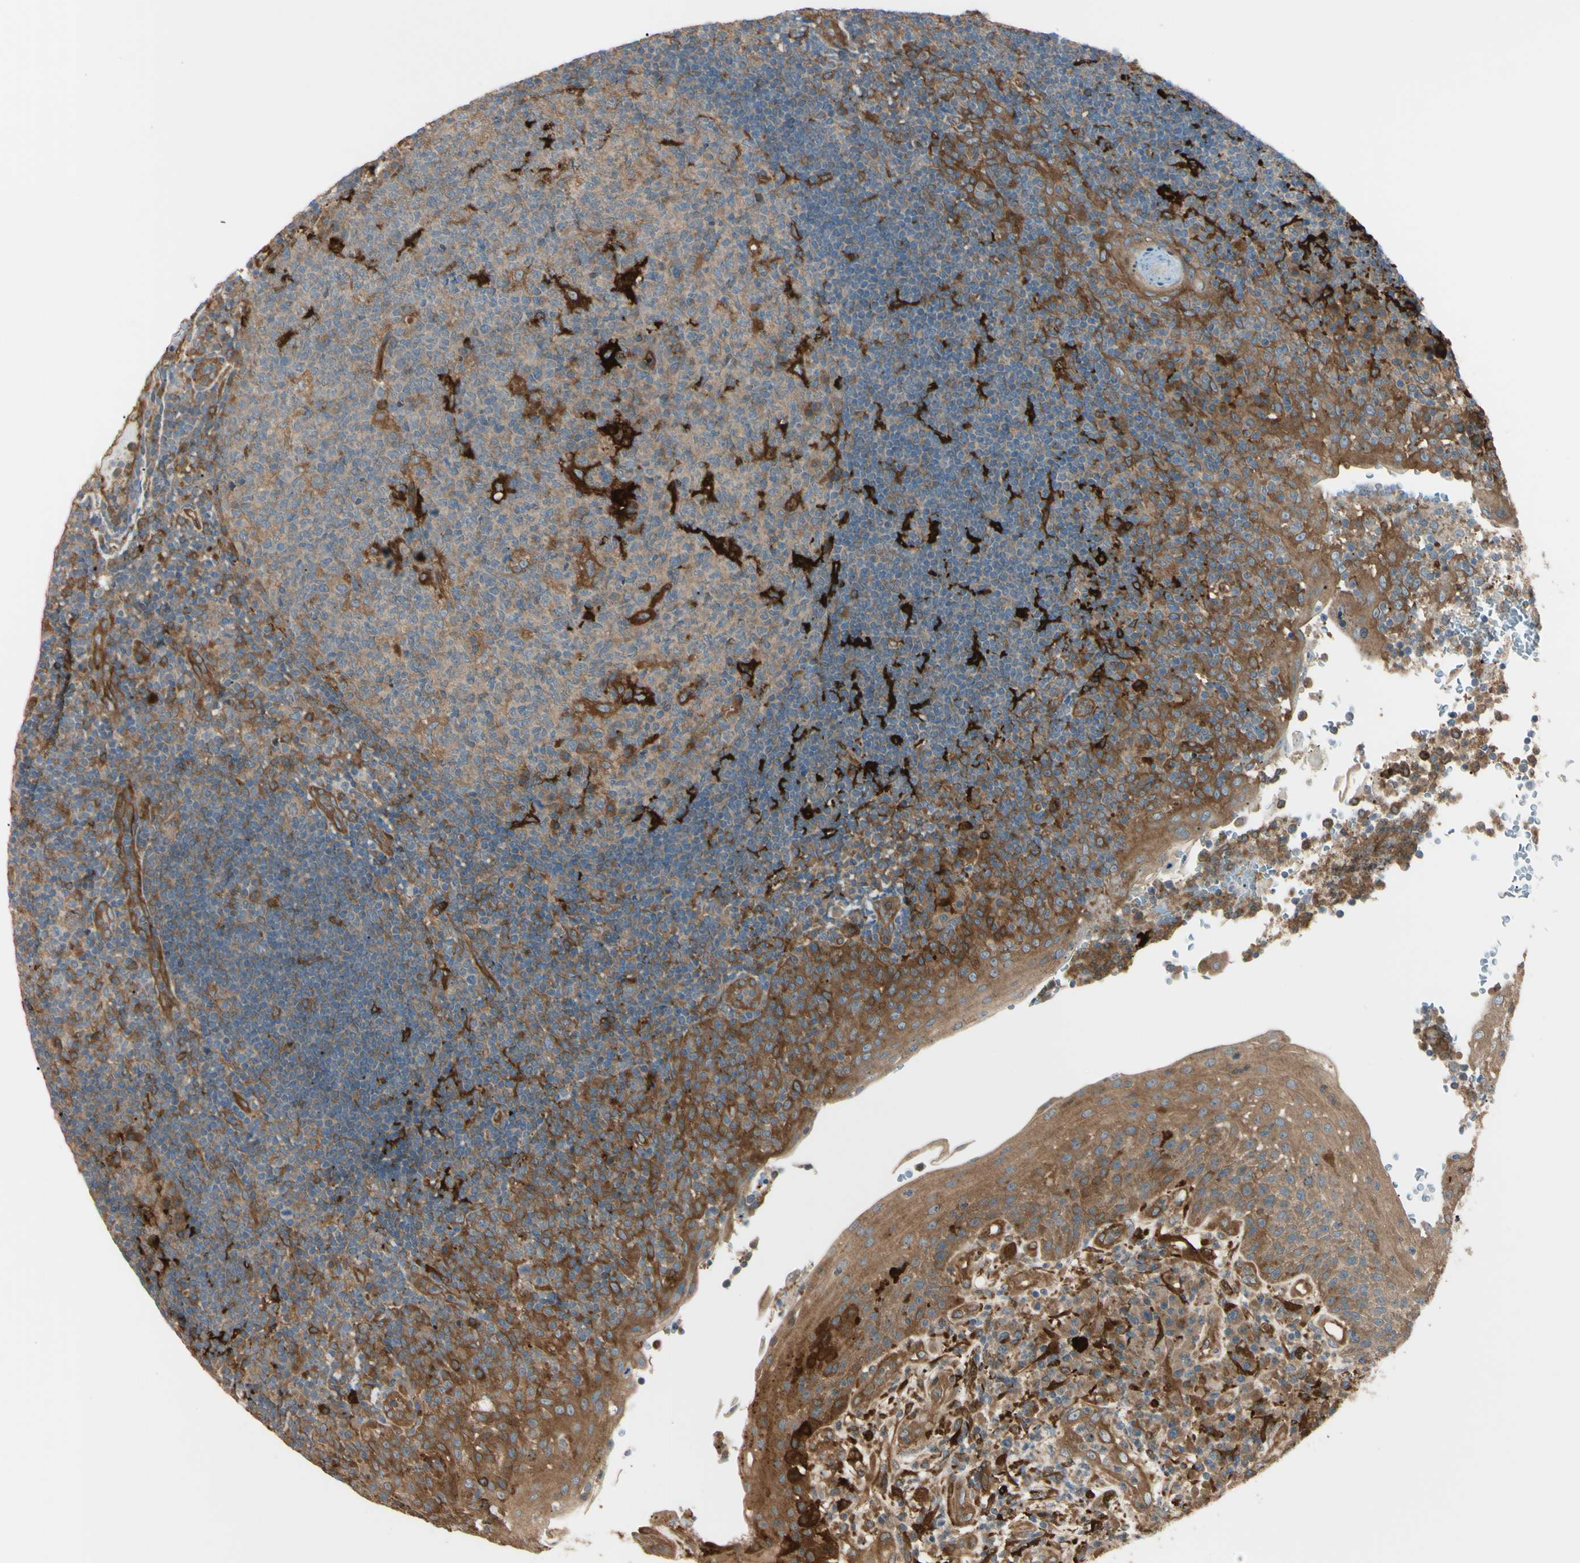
{"staining": {"intensity": "moderate", "quantity": ">75%", "location": "cytoplasmic/membranous"}, "tissue": "tonsil", "cell_type": "Germinal center cells", "image_type": "normal", "snomed": [{"axis": "morphology", "description": "Normal tissue, NOS"}, {"axis": "topography", "description": "Tonsil"}], "caption": "Immunohistochemistry micrograph of normal tonsil: tonsil stained using immunohistochemistry (IHC) demonstrates medium levels of moderate protein expression localized specifically in the cytoplasmic/membranous of germinal center cells, appearing as a cytoplasmic/membranous brown color.", "gene": "PTPN12", "patient": {"sex": "female", "age": 40}}